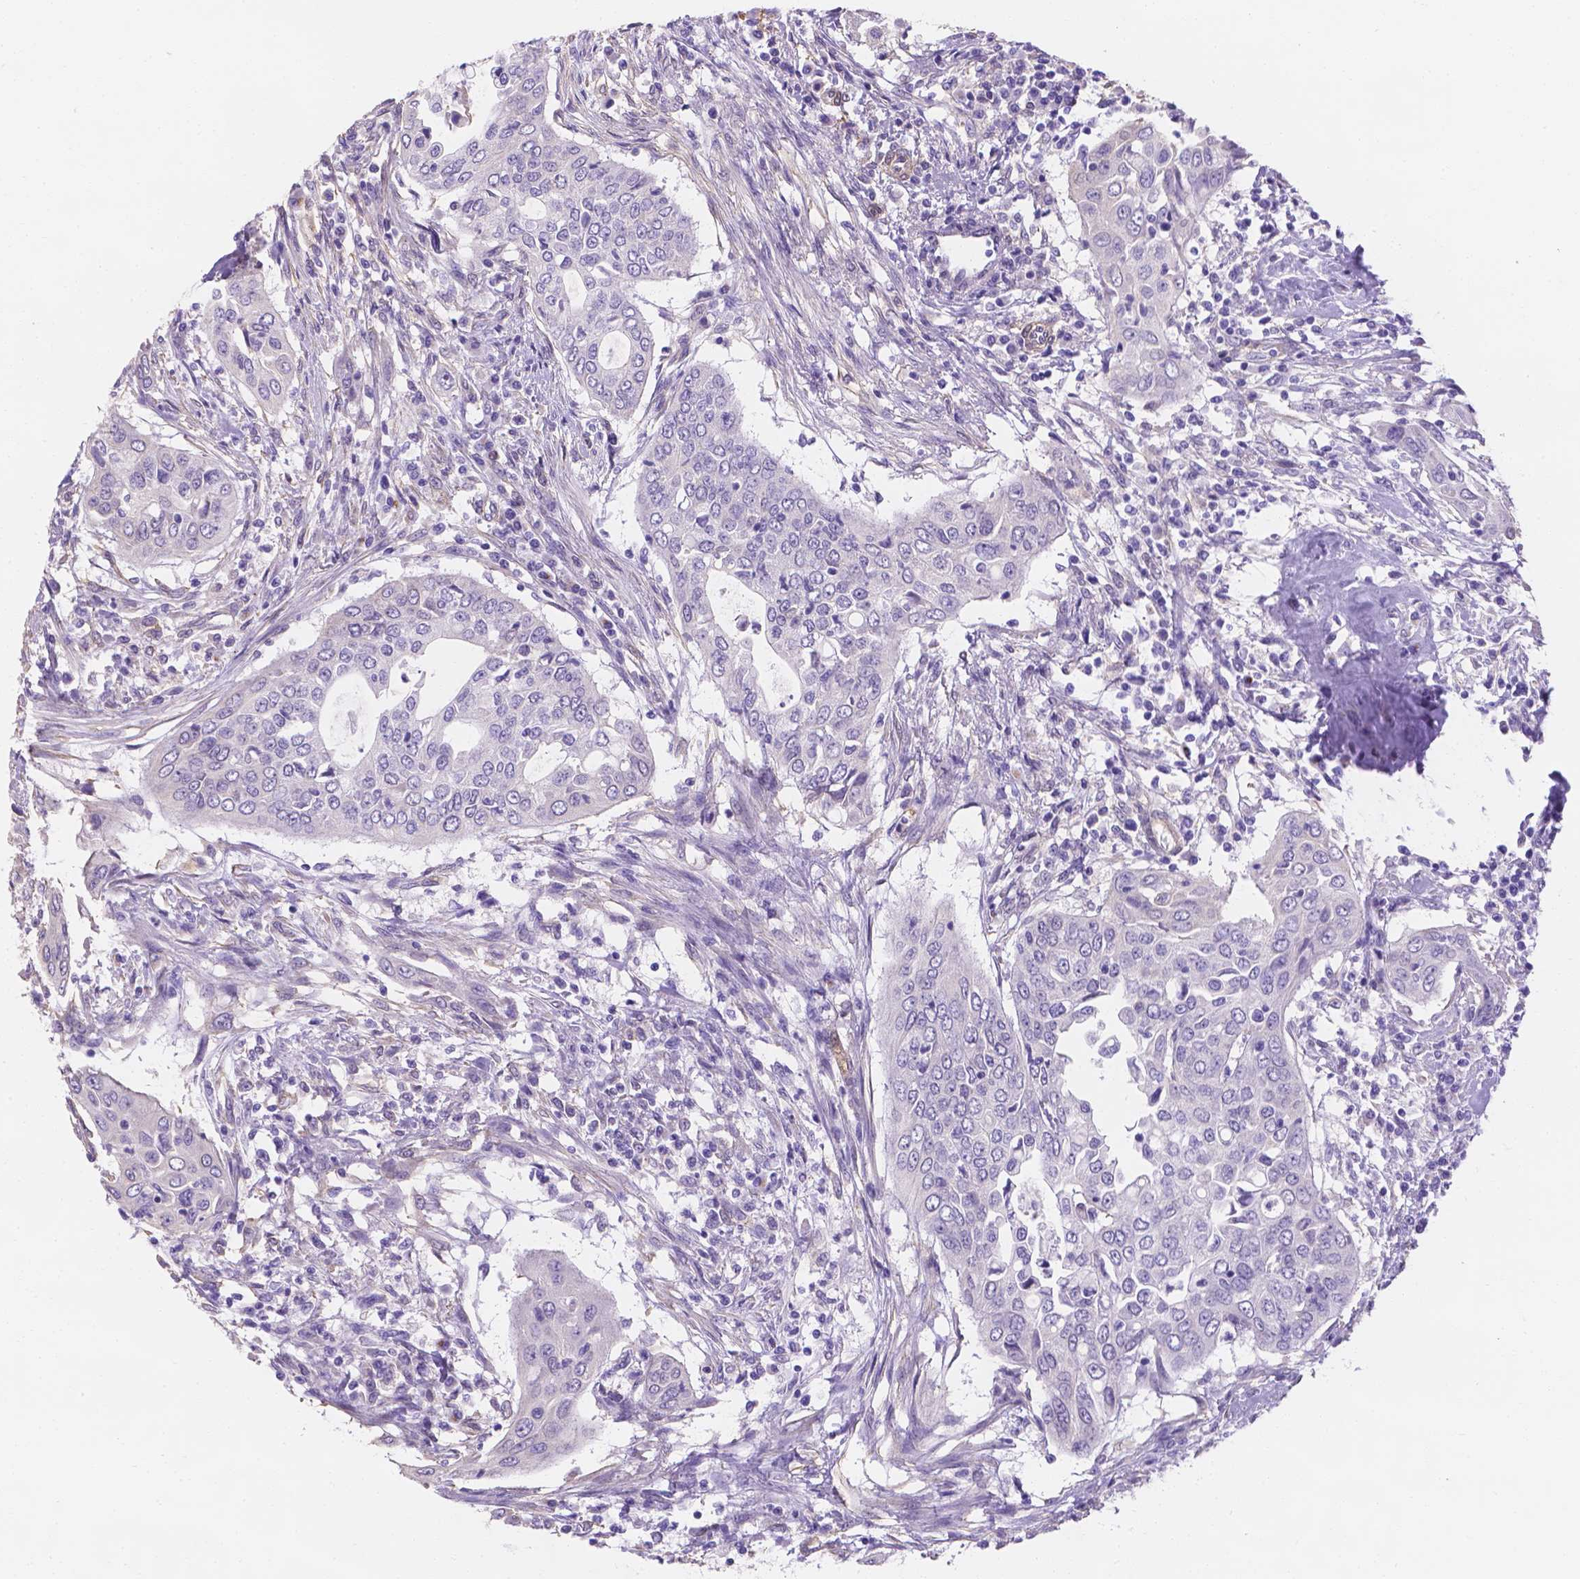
{"staining": {"intensity": "negative", "quantity": "none", "location": "none"}, "tissue": "urothelial cancer", "cell_type": "Tumor cells", "image_type": "cancer", "snomed": [{"axis": "morphology", "description": "Urothelial carcinoma, High grade"}, {"axis": "topography", "description": "Urinary bladder"}], "caption": "Immunohistochemistry of urothelial cancer shows no expression in tumor cells.", "gene": "SLC40A1", "patient": {"sex": "male", "age": 82}}